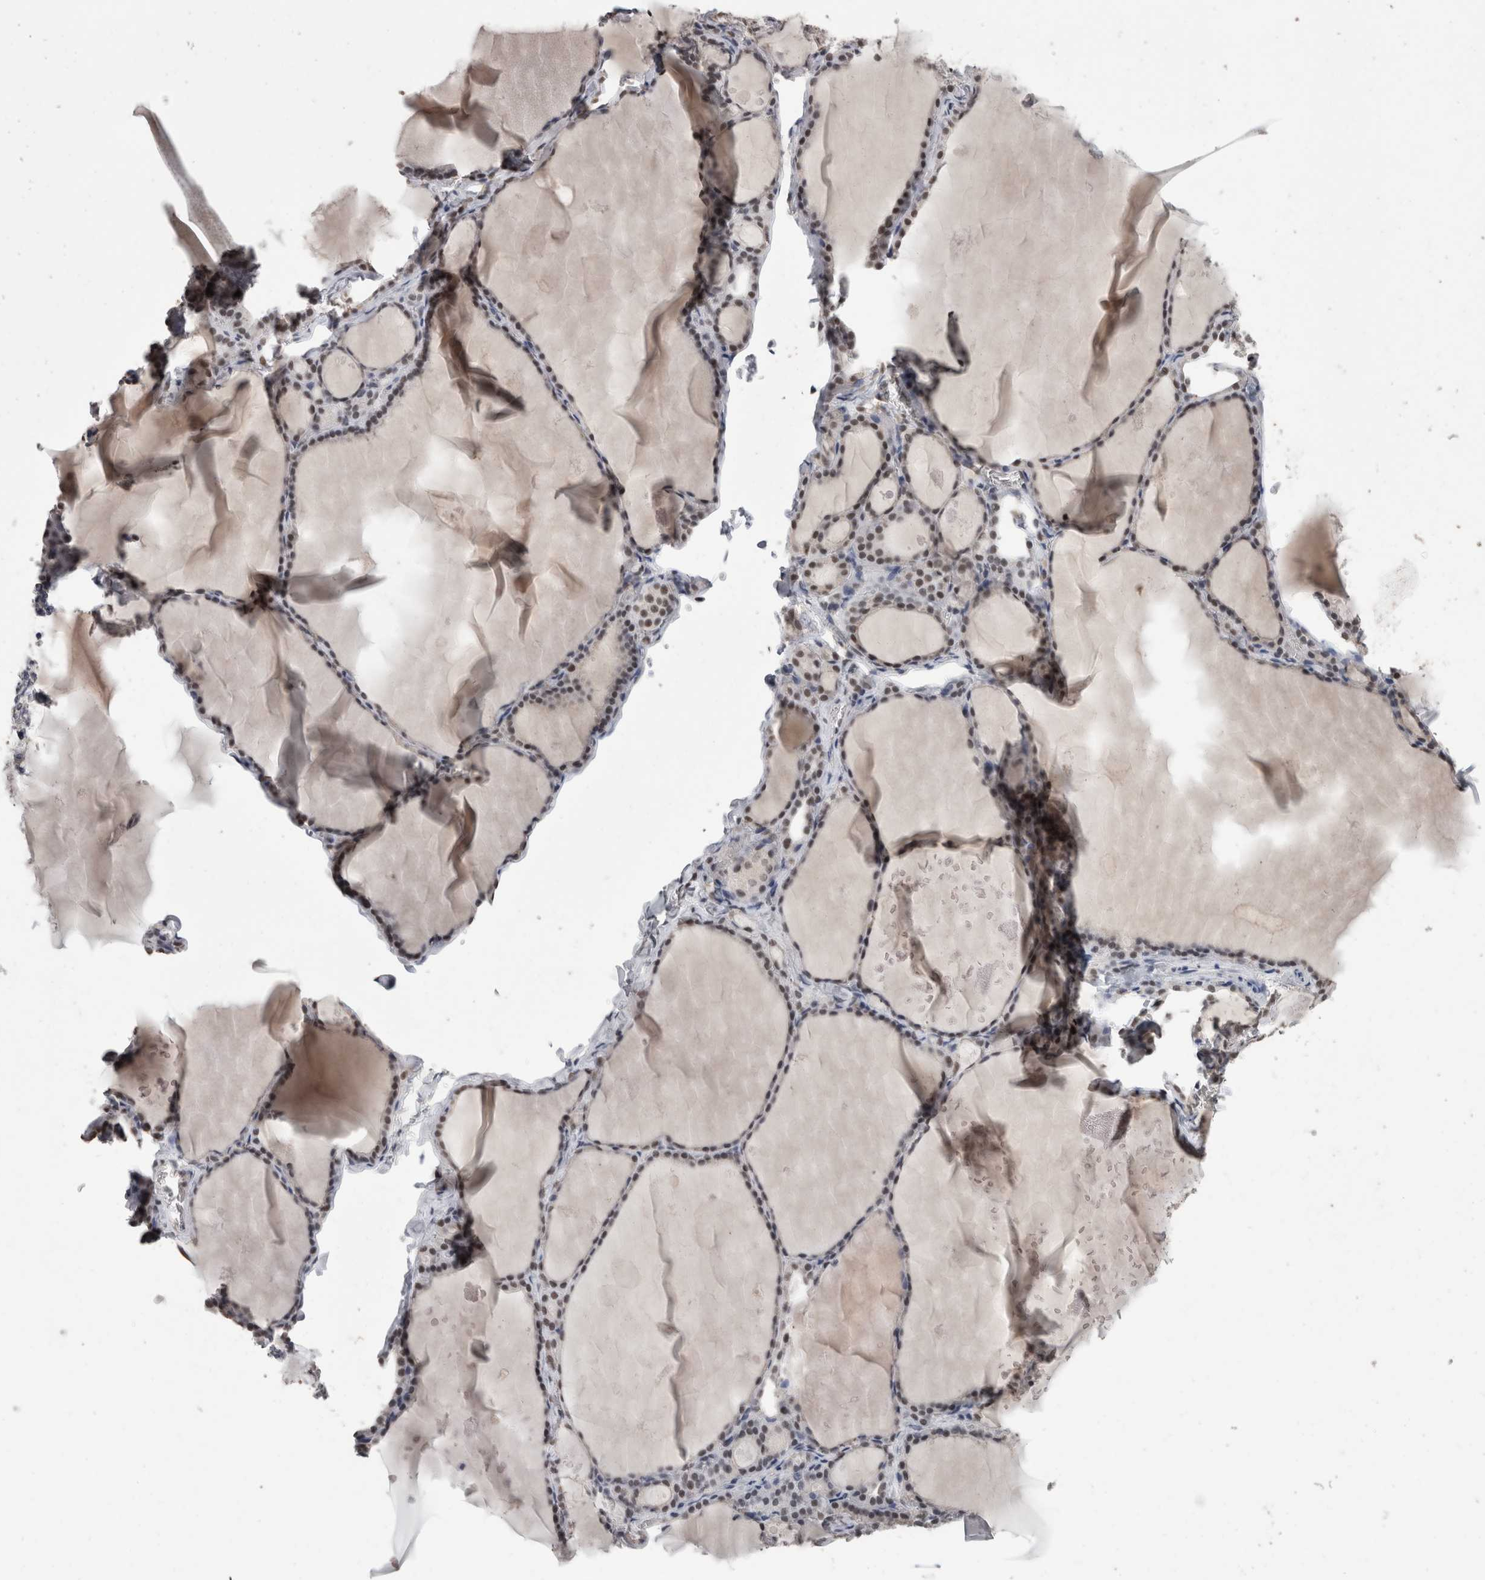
{"staining": {"intensity": "moderate", "quantity": ">75%", "location": "nuclear"}, "tissue": "thyroid gland", "cell_type": "Glandular cells", "image_type": "normal", "snomed": [{"axis": "morphology", "description": "Normal tissue, NOS"}, {"axis": "topography", "description": "Thyroid gland"}], "caption": "Human thyroid gland stained for a protein (brown) displays moderate nuclear positive positivity in about >75% of glandular cells.", "gene": "DDX17", "patient": {"sex": "male", "age": 56}}